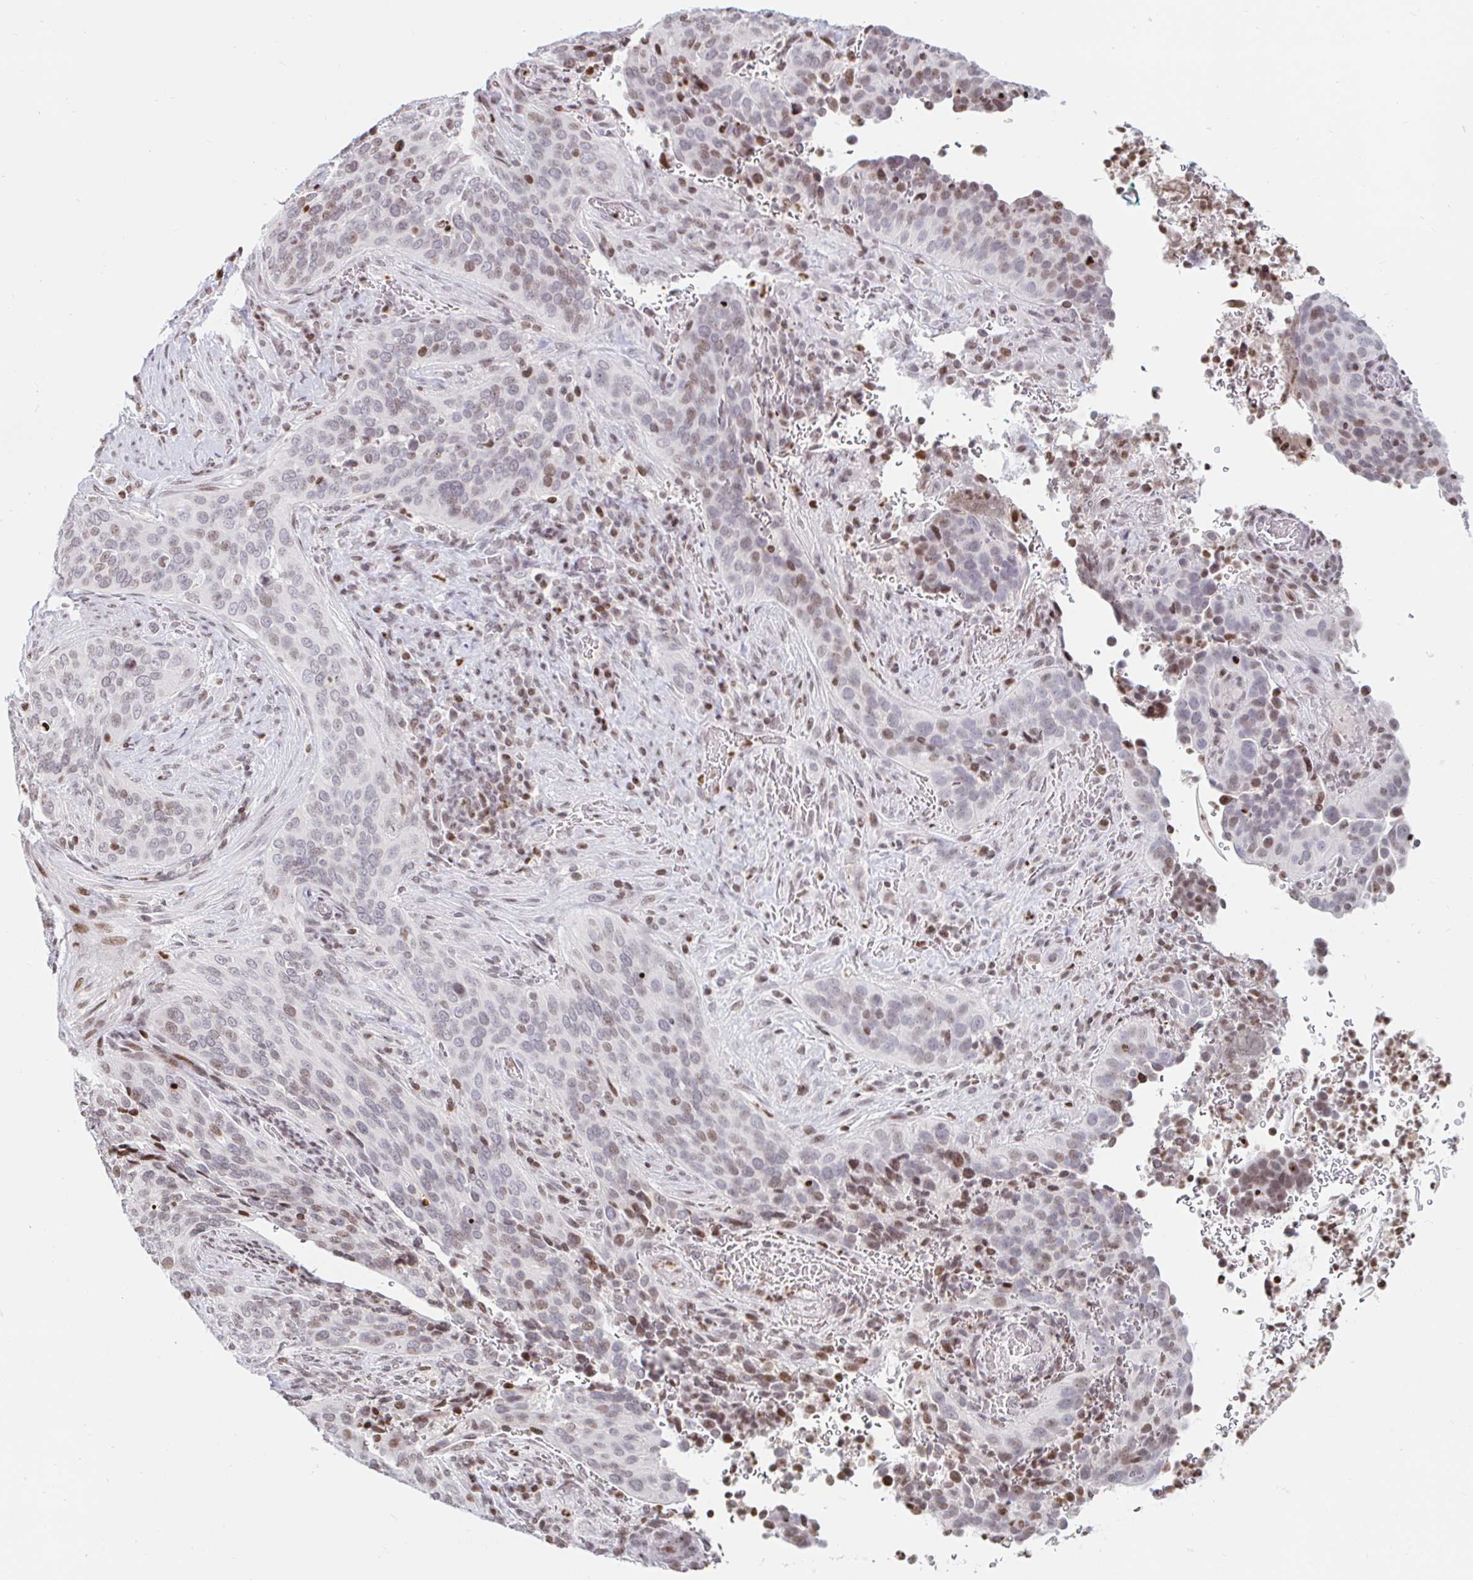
{"staining": {"intensity": "weak", "quantity": "<25%", "location": "nuclear"}, "tissue": "cervical cancer", "cell_type": "Tumor cells", "image_type": "cancer", "snomed": [{"axis": "morphology", "description": "Squamous cell carcinoma, NOS"}, {"axis": "topography", "description": "Cervix"}], "caption": "A photomicrograph of human cervical cancer (squamous cell carcinoma) is negative for staining in tumor cells.", "gene": "HOXC10", "patient": {"sex": "female", "age": 38}}